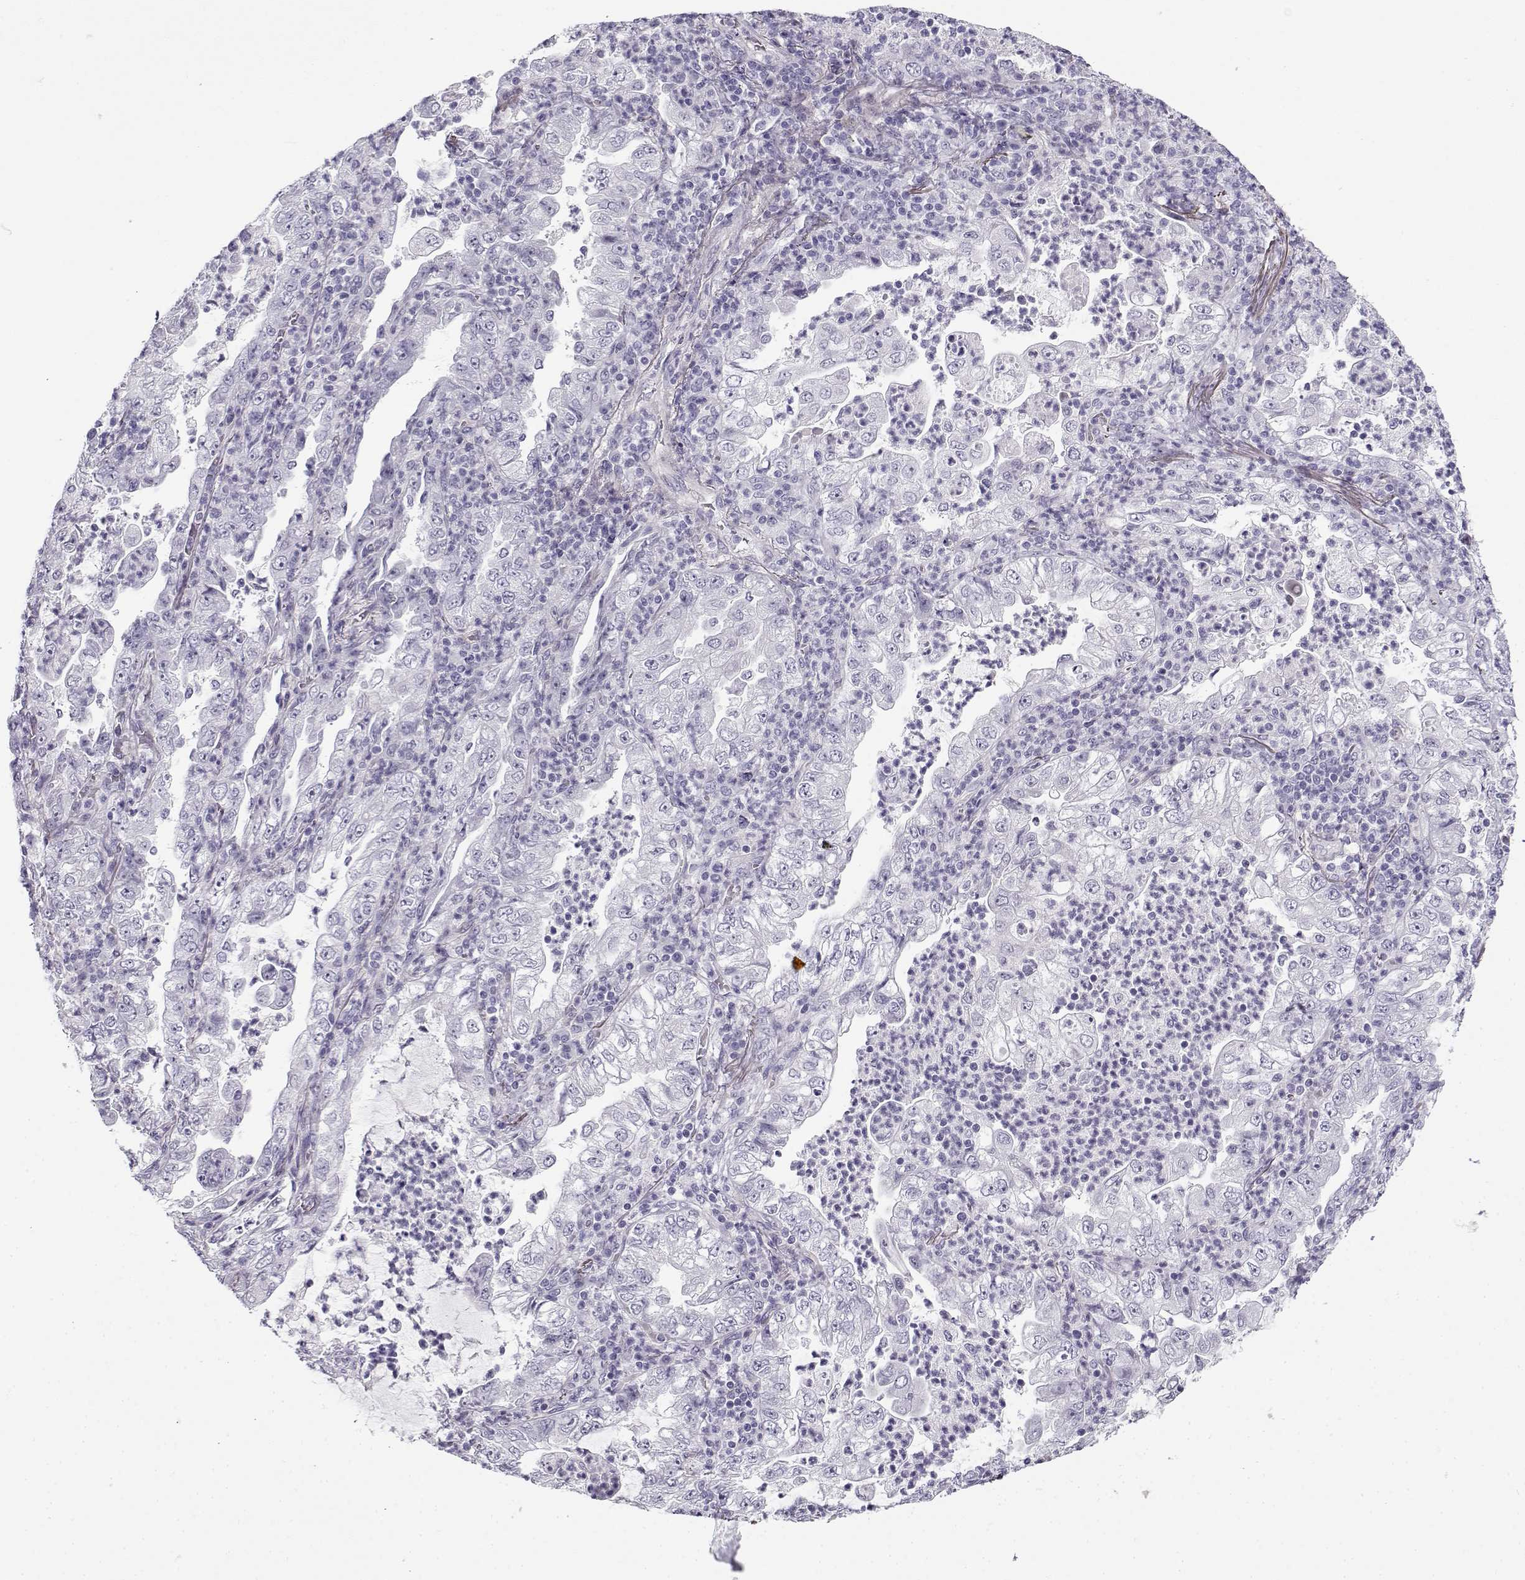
{"staining": {"intensity": "negative", "quantity": "none", "location": "none"}, "tissue": "lung cancer", "cell_type": "Tumor cells", "image_type": "cancer", "snomed": [{"axis": "morphology", "description": "Adenocarcinoma, NOS"}, {"axis": "topography", "description": "Lung"}], "caption": "The histopathology image displays no staining of tumor cells in lung cancer. (DAB immunohistochemistry with hematoxylin counter stain).", "gene": "GTSF1L", "patient": {"sex": "female", "age": 73}}